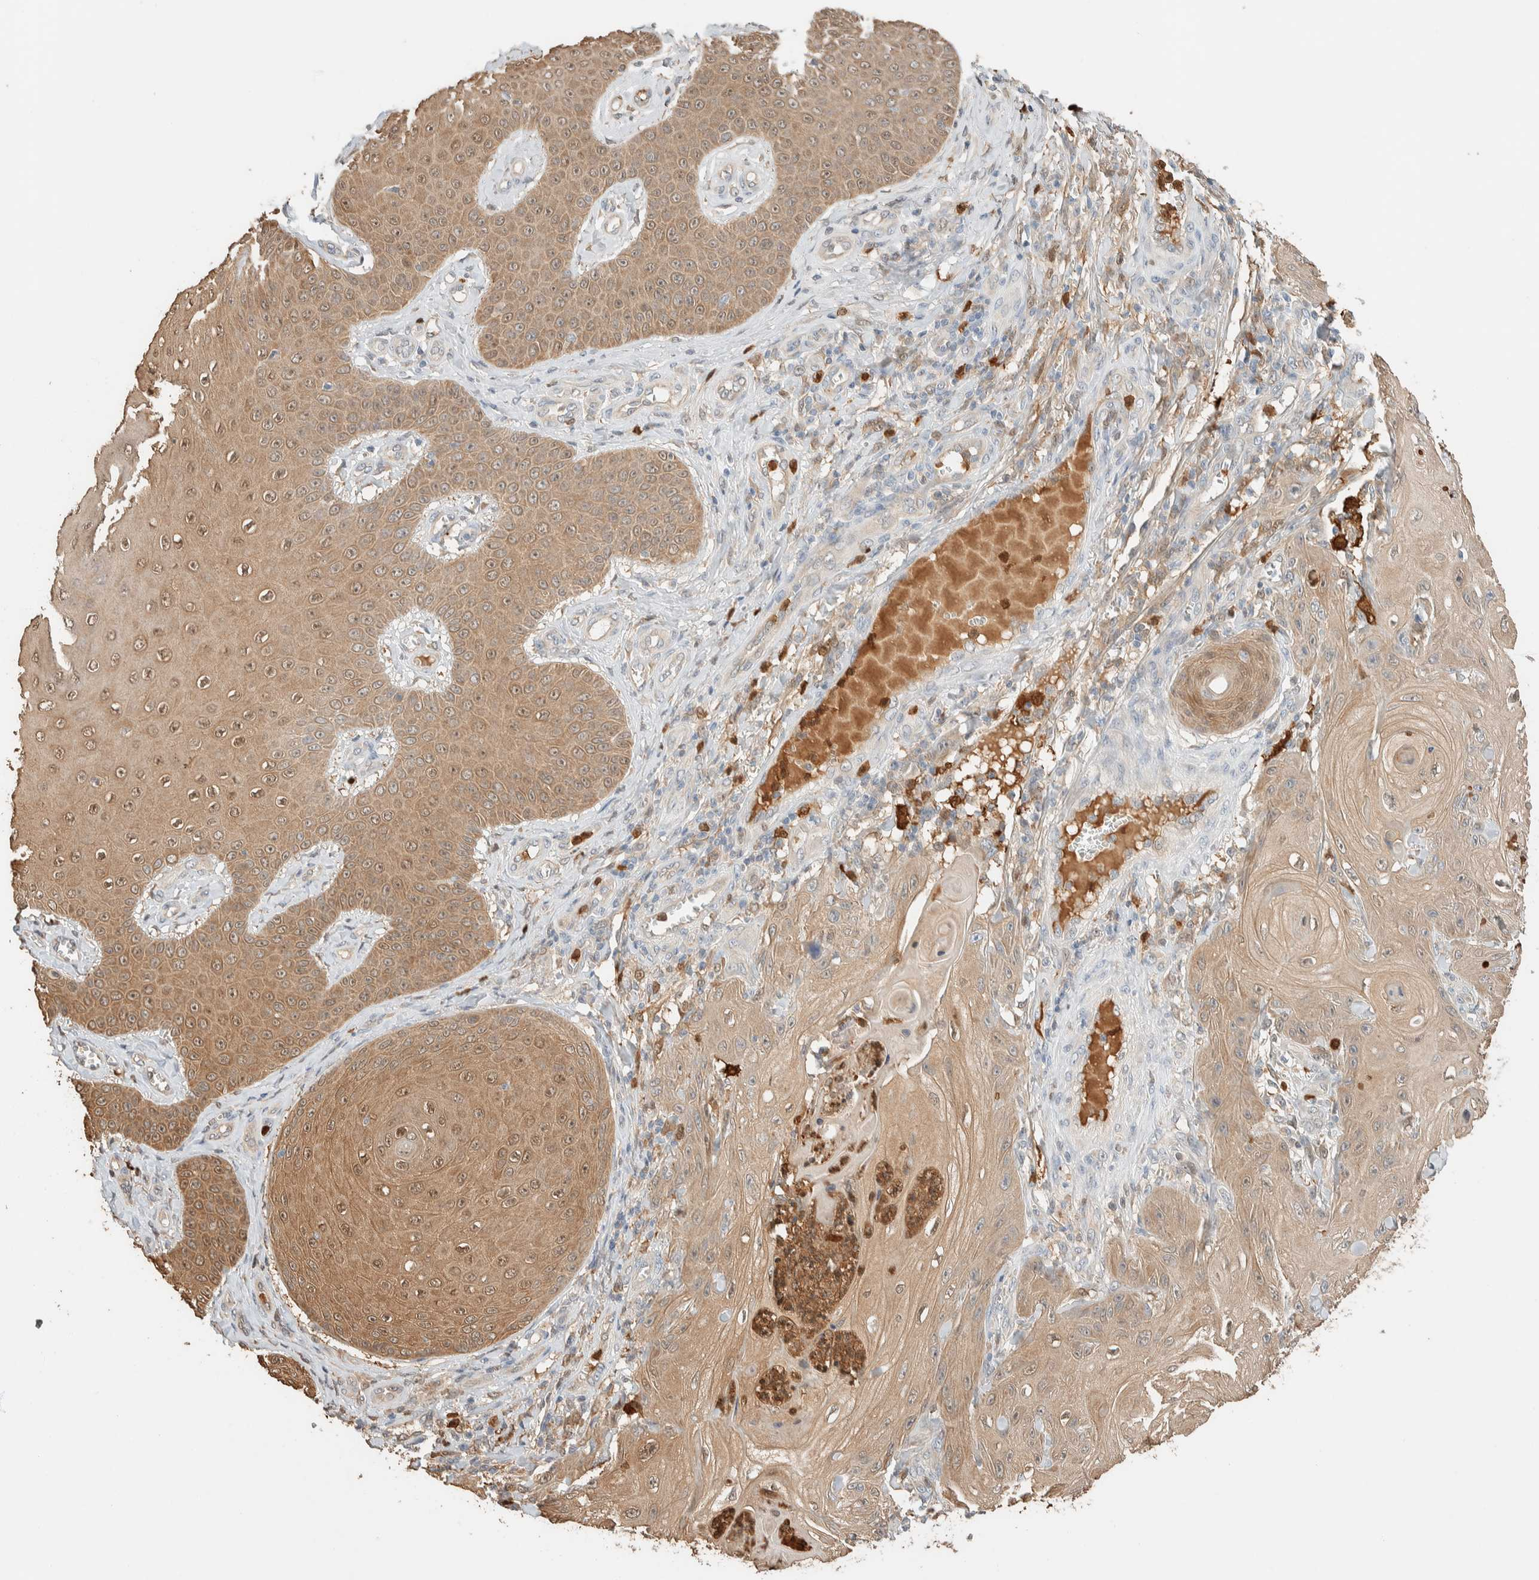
{"staining": {"intensity": "moderate", "quantity": ">75%", "location": "cytoplasmic/membranous,nuclear"}, "tissue": "skin cancer", "cell_type": "Tumor cells", "image_type": "cancer", "snomed": [{"axis": "morphology", "description": "Squamous cell carcinoma, NOS"}, {"axis": "topography", "description": "Skin"}], "caption": "Human squamous cell carcinoma (skin) stained with a protein marker exhibits moderate staining in tumor cells.", "gene": "SETD4", "patient": {"sex": "male", "age": 74}}